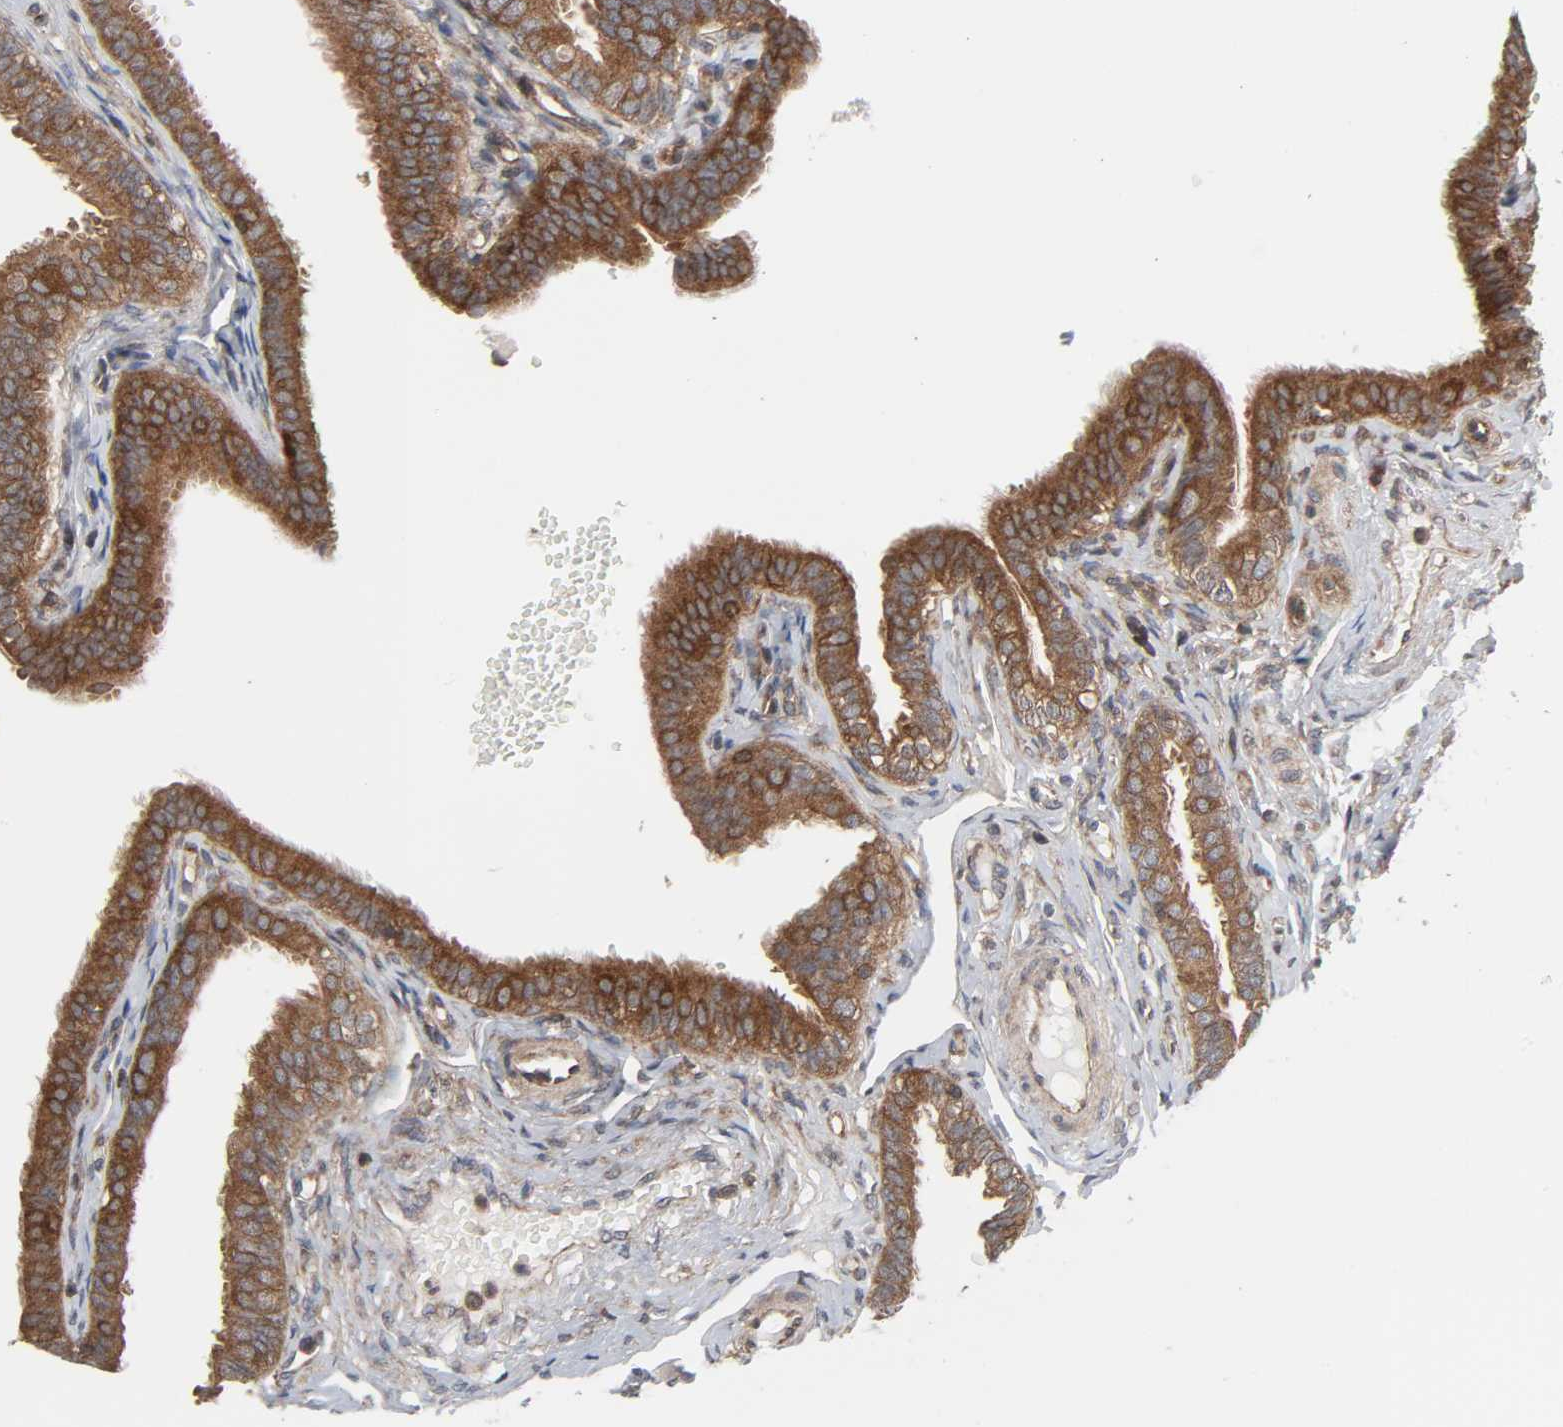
{"staining": {"intensity": "strong", "quantity": ">75%", "location": "cytoplasmic/membranous"}, "tissue": "fallopian tube", "cell_type": "Glandular cells", "image_type": "normal", "snomed": [{"axis": "morphology", "description": "Normal tissue, NOS"}, {"axis": "morphology", "description": "Dermoid, NOS"}, {"axis": "topography", "description": "Fallopian tube"}], "caption": "Immunohistochemical staining of benign fallopian tube displays strong cytoplasmic/membranous protein positivity in approximately >75% of glandular cells.", "gene": "GSK3A", "patient": {"sex": "female", "age": 33}}